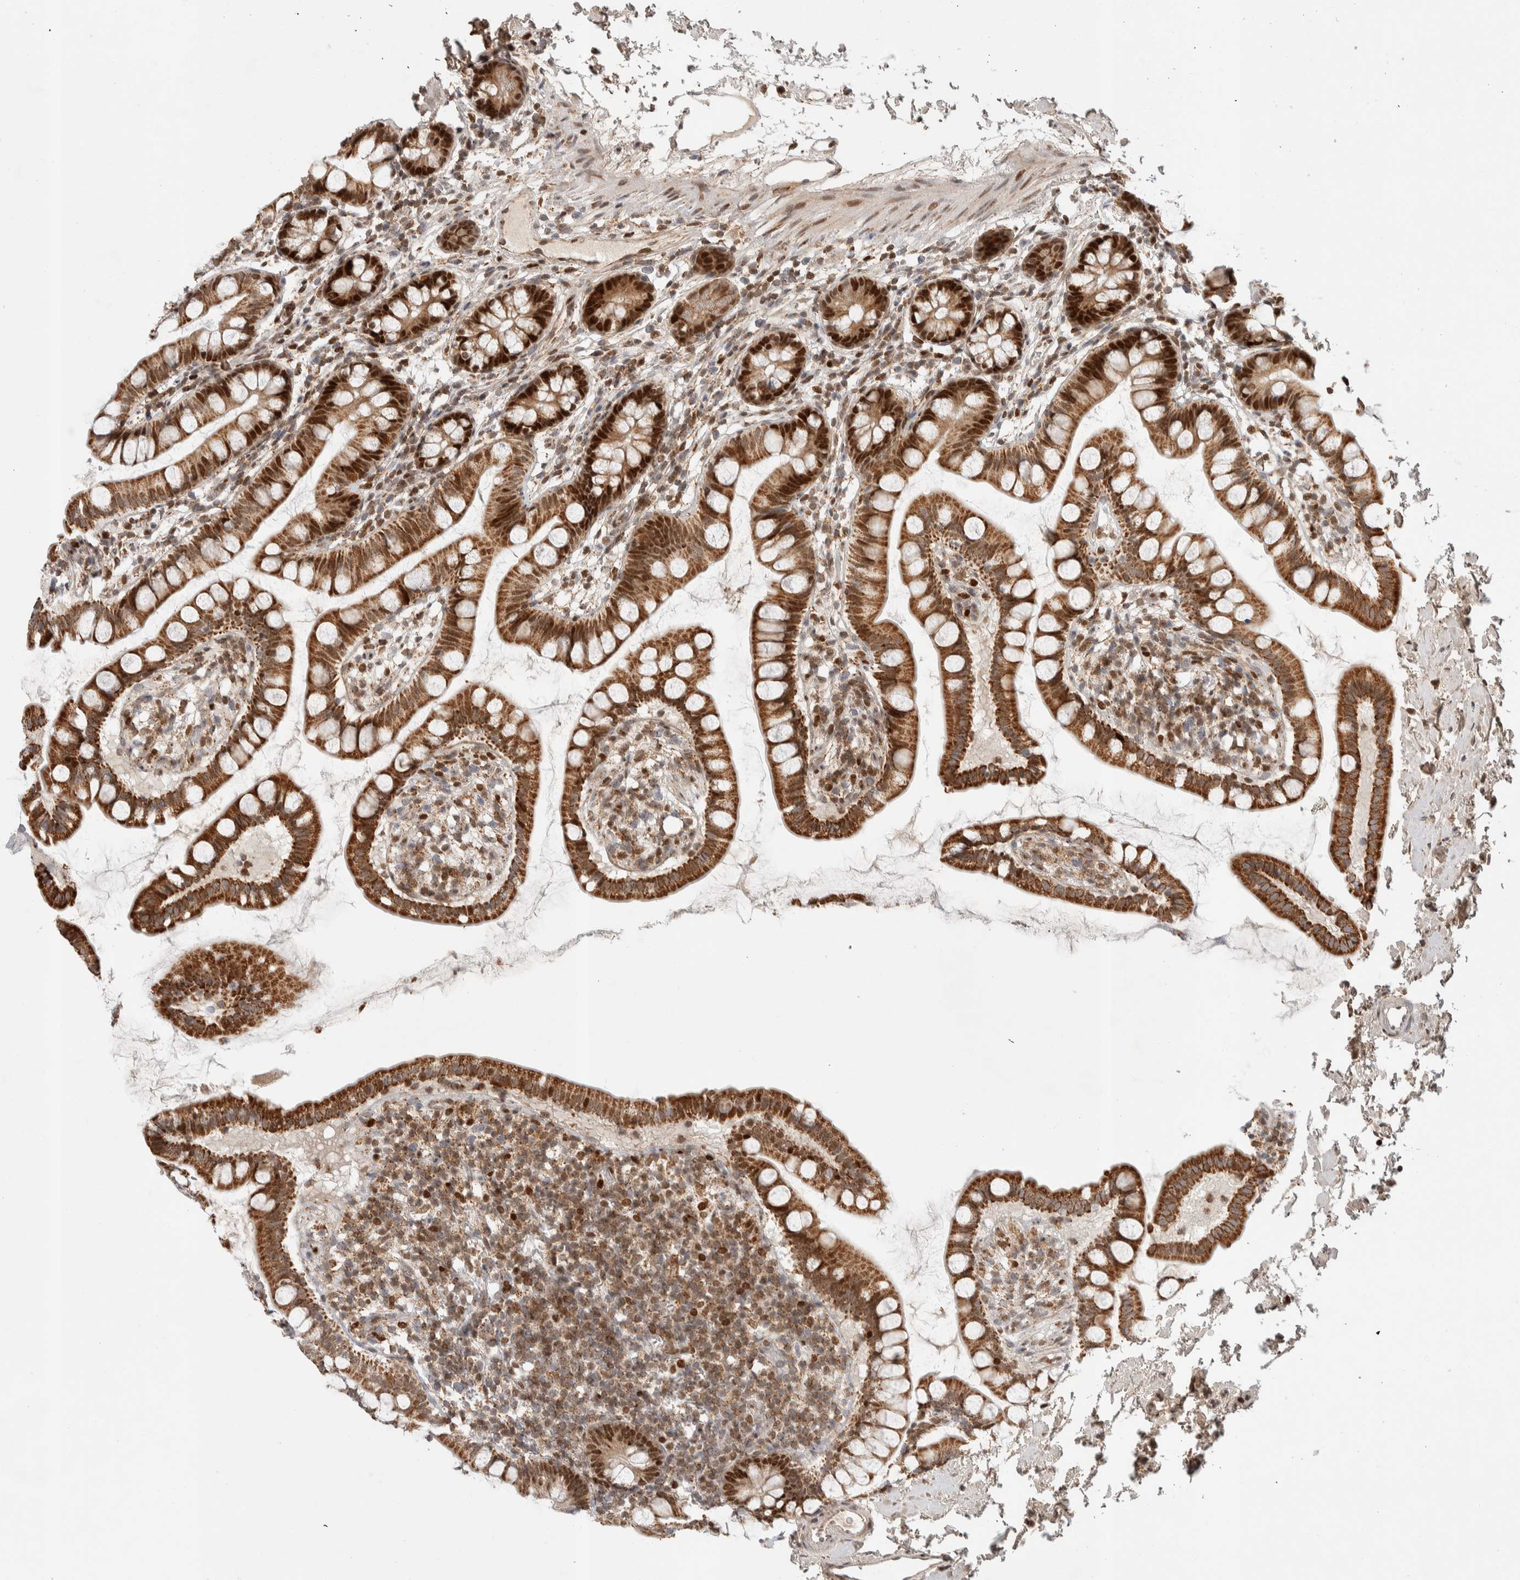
{"staining": {"intensity": "strong", "quantity": ">75%", "location": "cytoplasmic/membranous,nuclear"}, "tissue": "small intestine", "cell_type": "Glandular cells", "image_type": "normal", "snomed": [{"axis": "morphology", "description": "Normal tissue, NOS"}, {"axis": "topography", "description": "Small intestine"}], "caption": "The micrograph displays staining of normal small intestine, revealing strong cytoplasmic/membranous,nuclear protein positivity (brown color) within glandular cells.", "gene": "TSPAN32", "patient": {"sex": "female", "age": 84}}